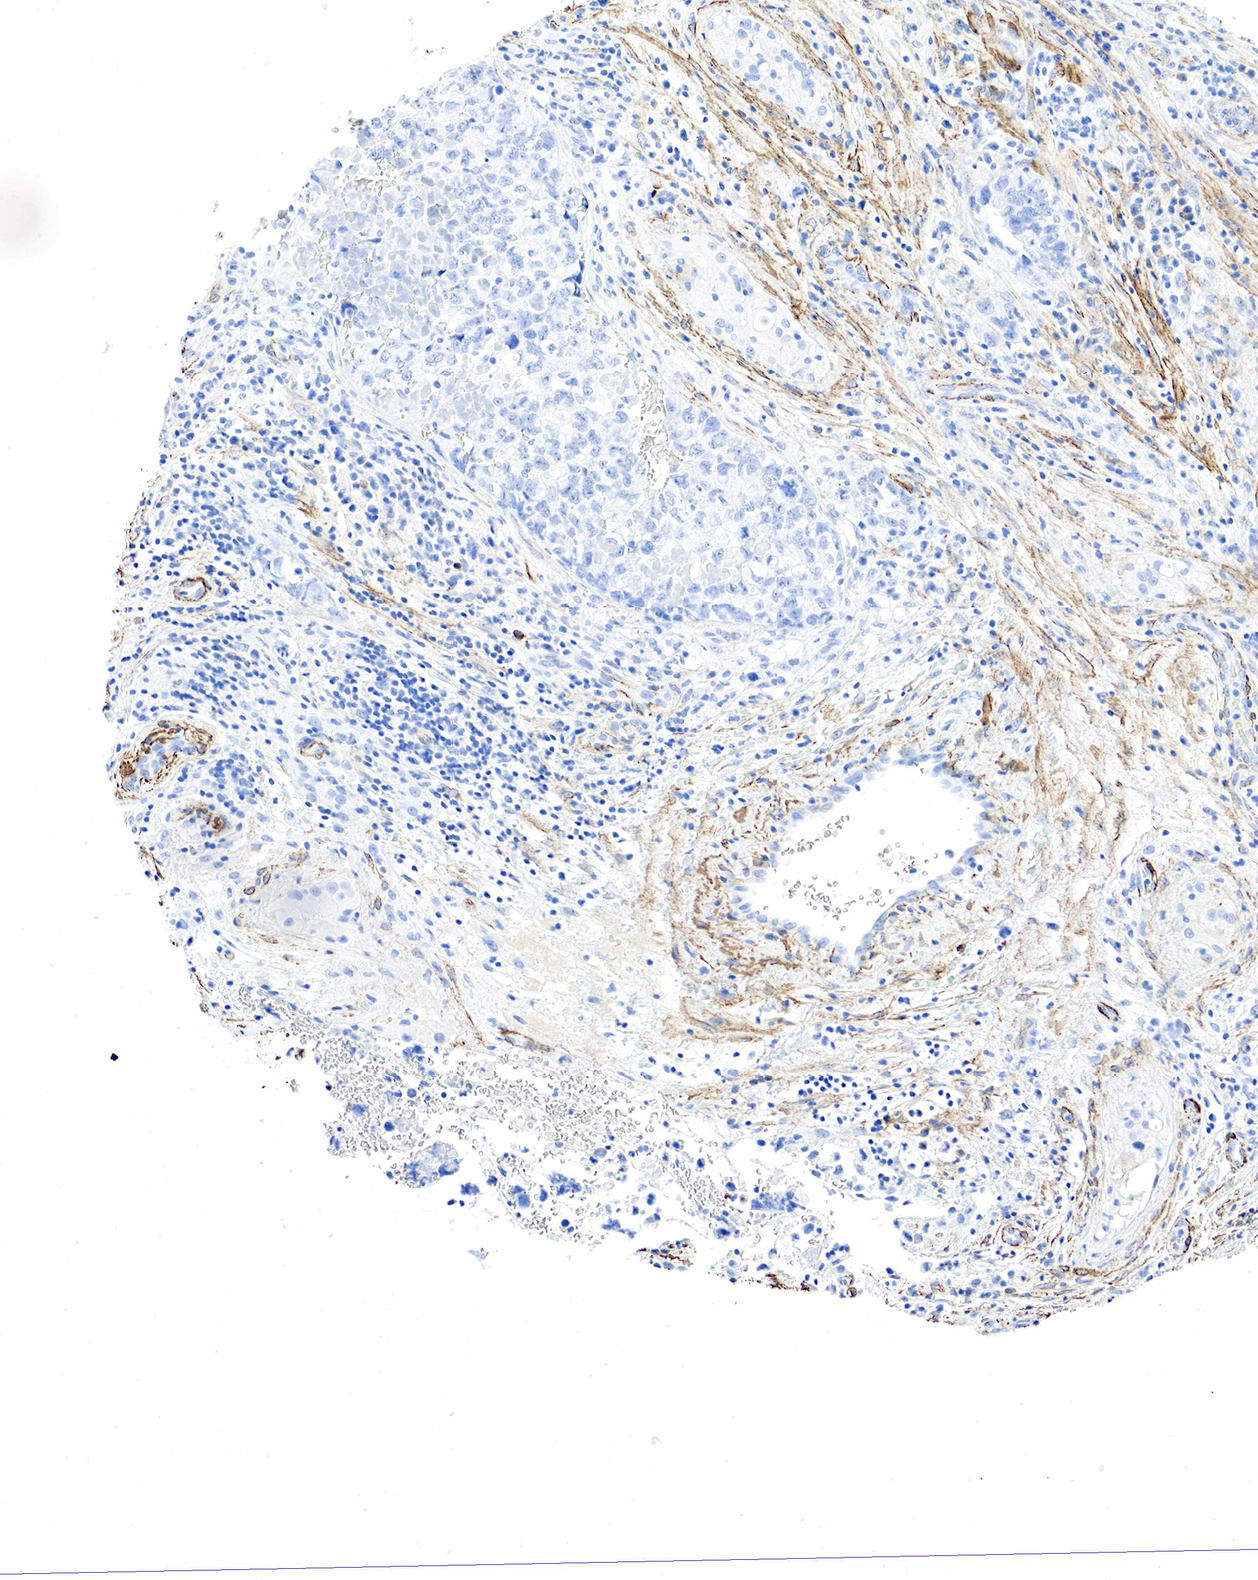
{"staining": {"intensity": "negative", "quantity": "none", "location": "none"}, "tissue": "testis cancer", "cell_type": "Tumor cells", "image_type": "cancer", "snomed": [{"axis": "morphology", "description": "Carcinoma, Embryonal, NOS"}, {"axis": "topography", "description": "Testis"}], "caption": "This is an immunohistochemistry image of human embryonal carcinoma (testis). There is no expression in tumor cells.", "gene": "ACTA1", "patient": {"sex": "male", "age": 31}}